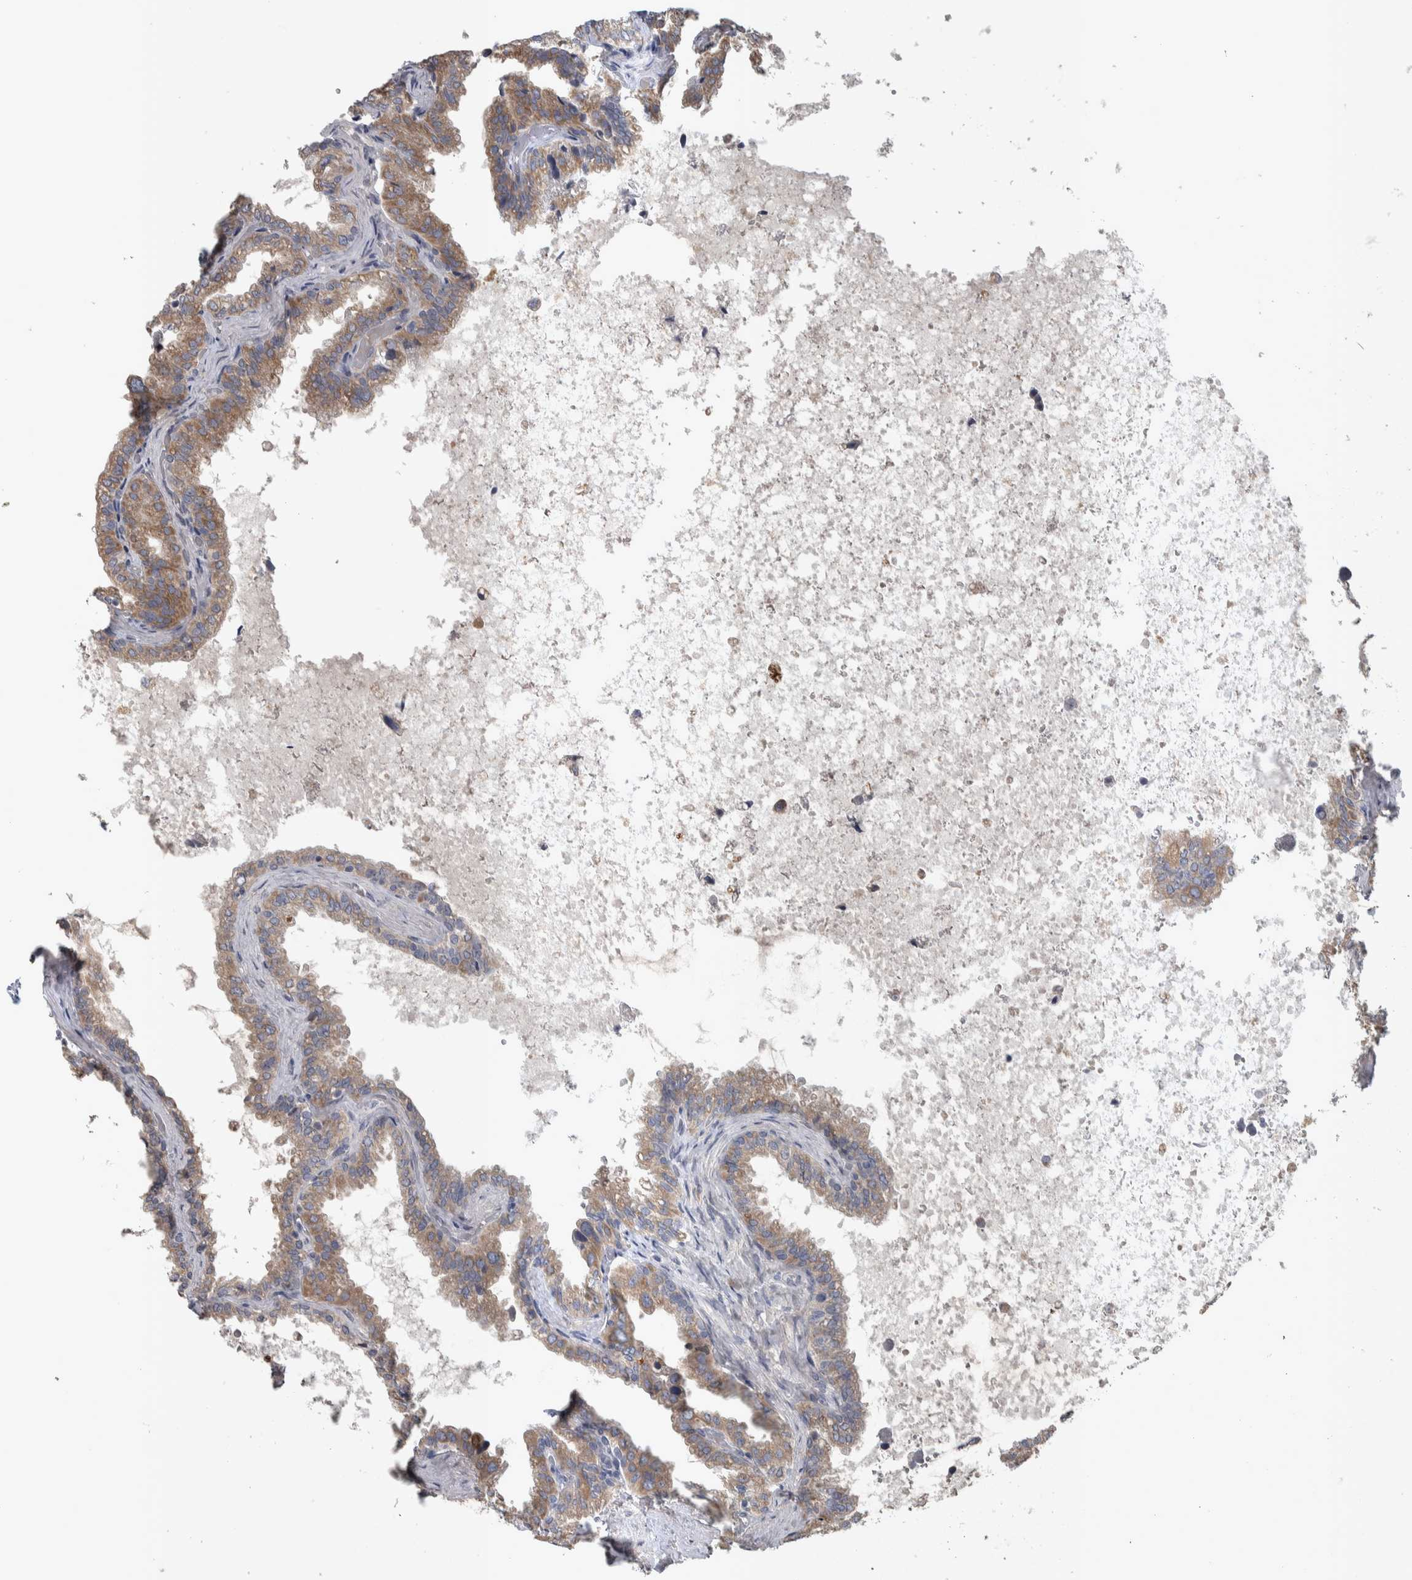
{"staining": {"intensity": "moderate", "quantity": "25%-75%", "location": "cytoplasmic/membranous"}, "tissue": "seminal vesicle", "cell_type": "Glandular cells", "image_type": "normal", "snomed": [{"axis": "morphology", "description": "Normal tissue, NOS"}, {"axis": "topography", "description": "Seminal veicle"}], "caption": "Seminal vesicle stained with a brown dye demonstrates moderate cytoplasmic/membranous positive staining in about 25%-75% of glandular cells.", "gene": "SRP68", "patient": {"sex": "male", "age": 46}}